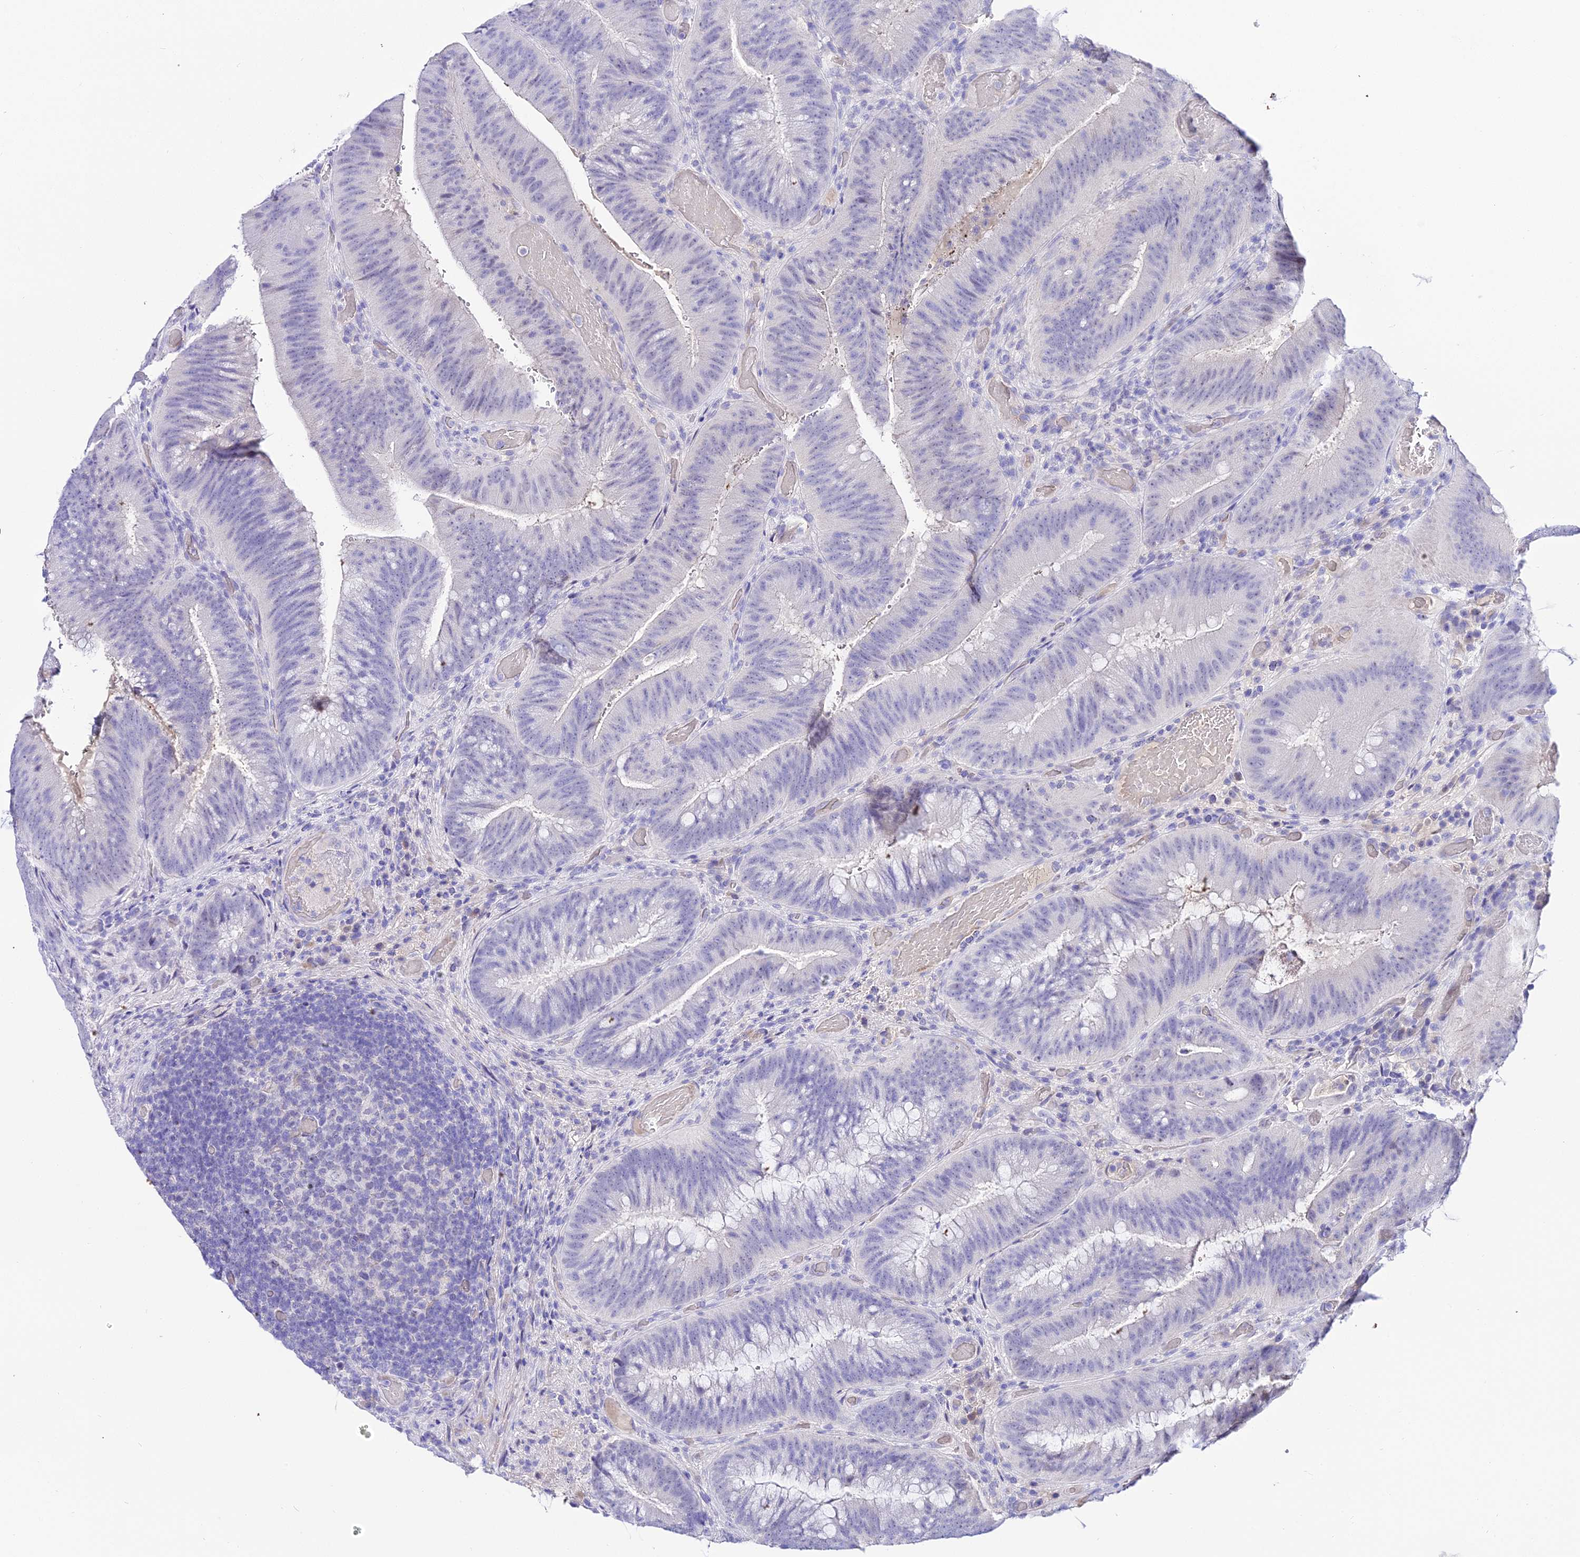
{"staining": {"intensity": "negative", "quantity": "none", "location": "none"}, "tissue": "colorectal cancer", "cell_type": "Tumor cells", "image_type": "cancer", "snomed": [{"axis": "morphology", "description": "Adenocarcinoma, NOS"}, {"axis": "topography", "description": "Colon"}], "caption": "Tumor cells are negative for protein expression in human colorectal cancer (adenocarcinoma). The staining is performed using DAB brown chromogen with nuclei counter-stained in using hematoxylin.", "gene": "DEFB106A", "patient": {"sex": "female", "age": 43}}